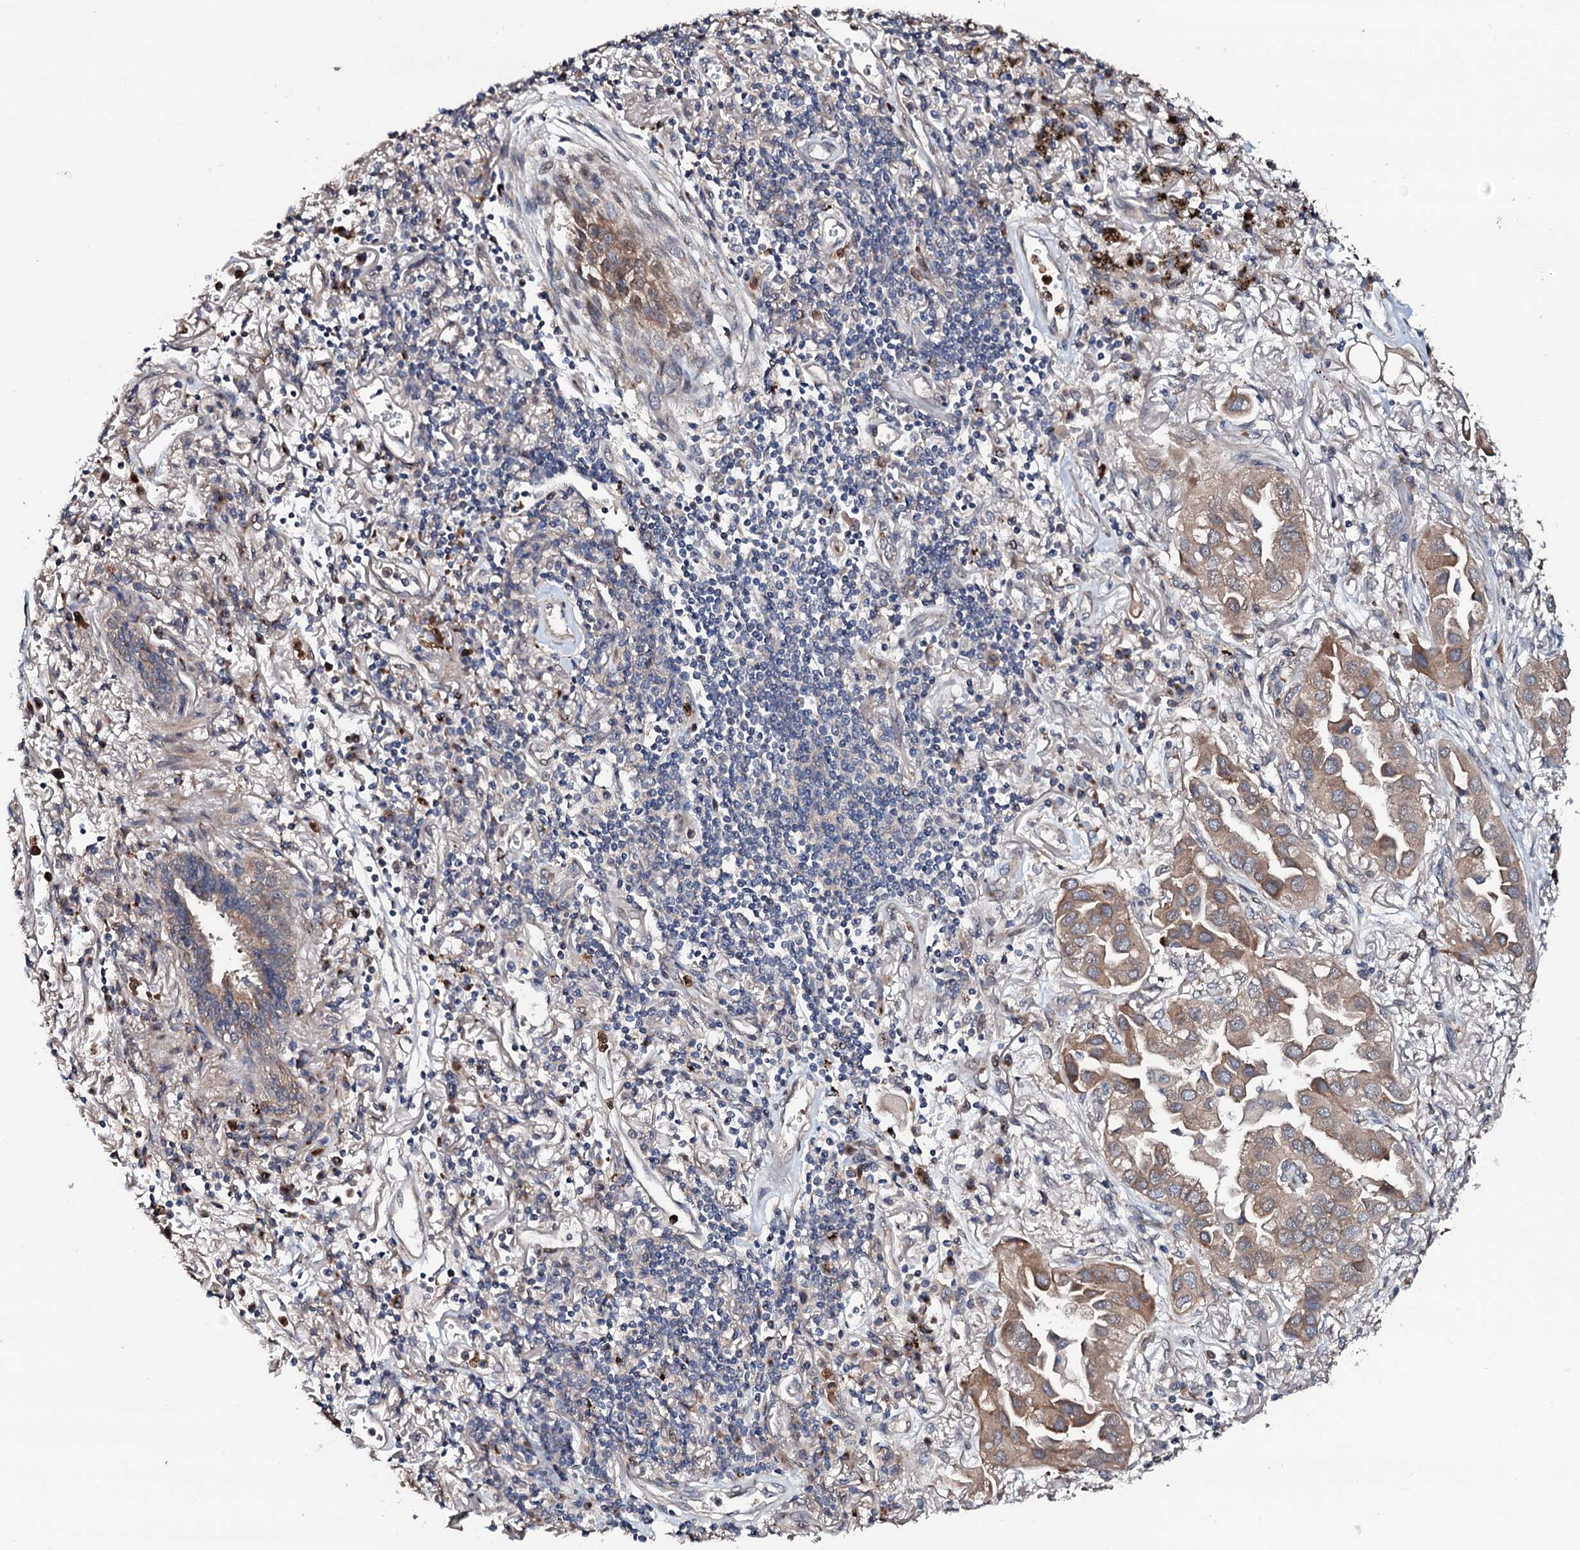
{"staining": {"intensity": "moderate", "quantity": "<25%", "location": "cytoplasmic/membranous"}, "tissue": "lung cancer", "cell_type": "Tumor cells", "image_type": "cancer", "snomed": [{"axis": "morphology", "description": "Adenocarcinoma, NOS"}, {"axis": "topography", "description": "Lung"}], "caption": "This is an image of immunohistochemistry staining of adenocarcinoma (lung), which shows moderate positivity in the cytoplasmic/membranous of tumor cells.", "gene": "COG6", "patient": {"sex": "female", "age": 76}}